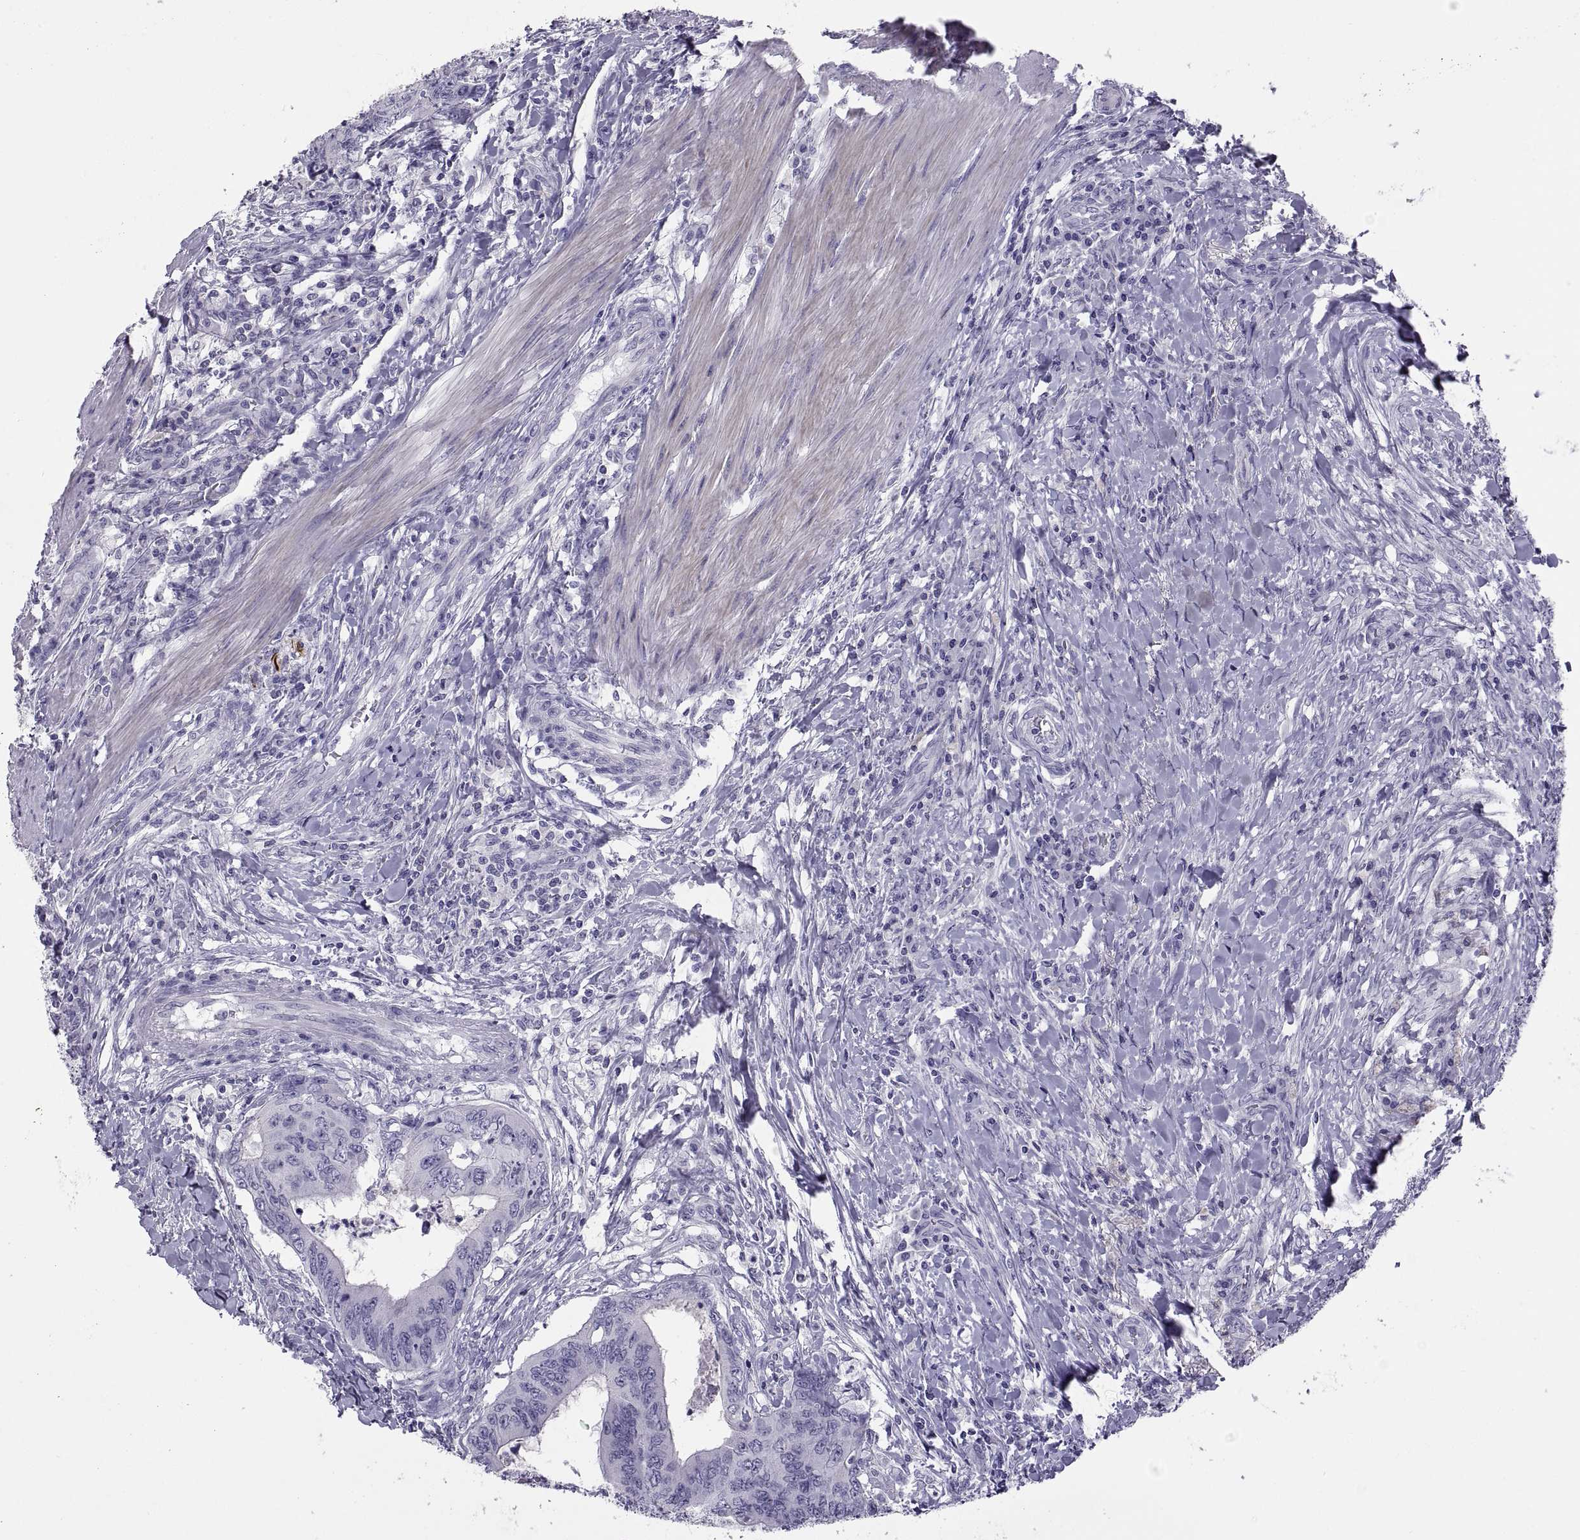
{"staining": {"intensity": "negative", "quantity": "none", "location": "none"}, "tissue": "colorectal cancer", "cell_type": "Tumor cells", "image_type": "cancer", "snomed": [{"axis": "morphology", "description": "Adenocarcinoma, NOS"}, {"axis": "topography", "description": "Colon"}], "caption": "Tumor cells are negative for protein expression in human colorectal adenocarcinoma. Nuclei are stained in blue.", "gene": "RGS20", "patient": {"sex": "male", "age": 53}}